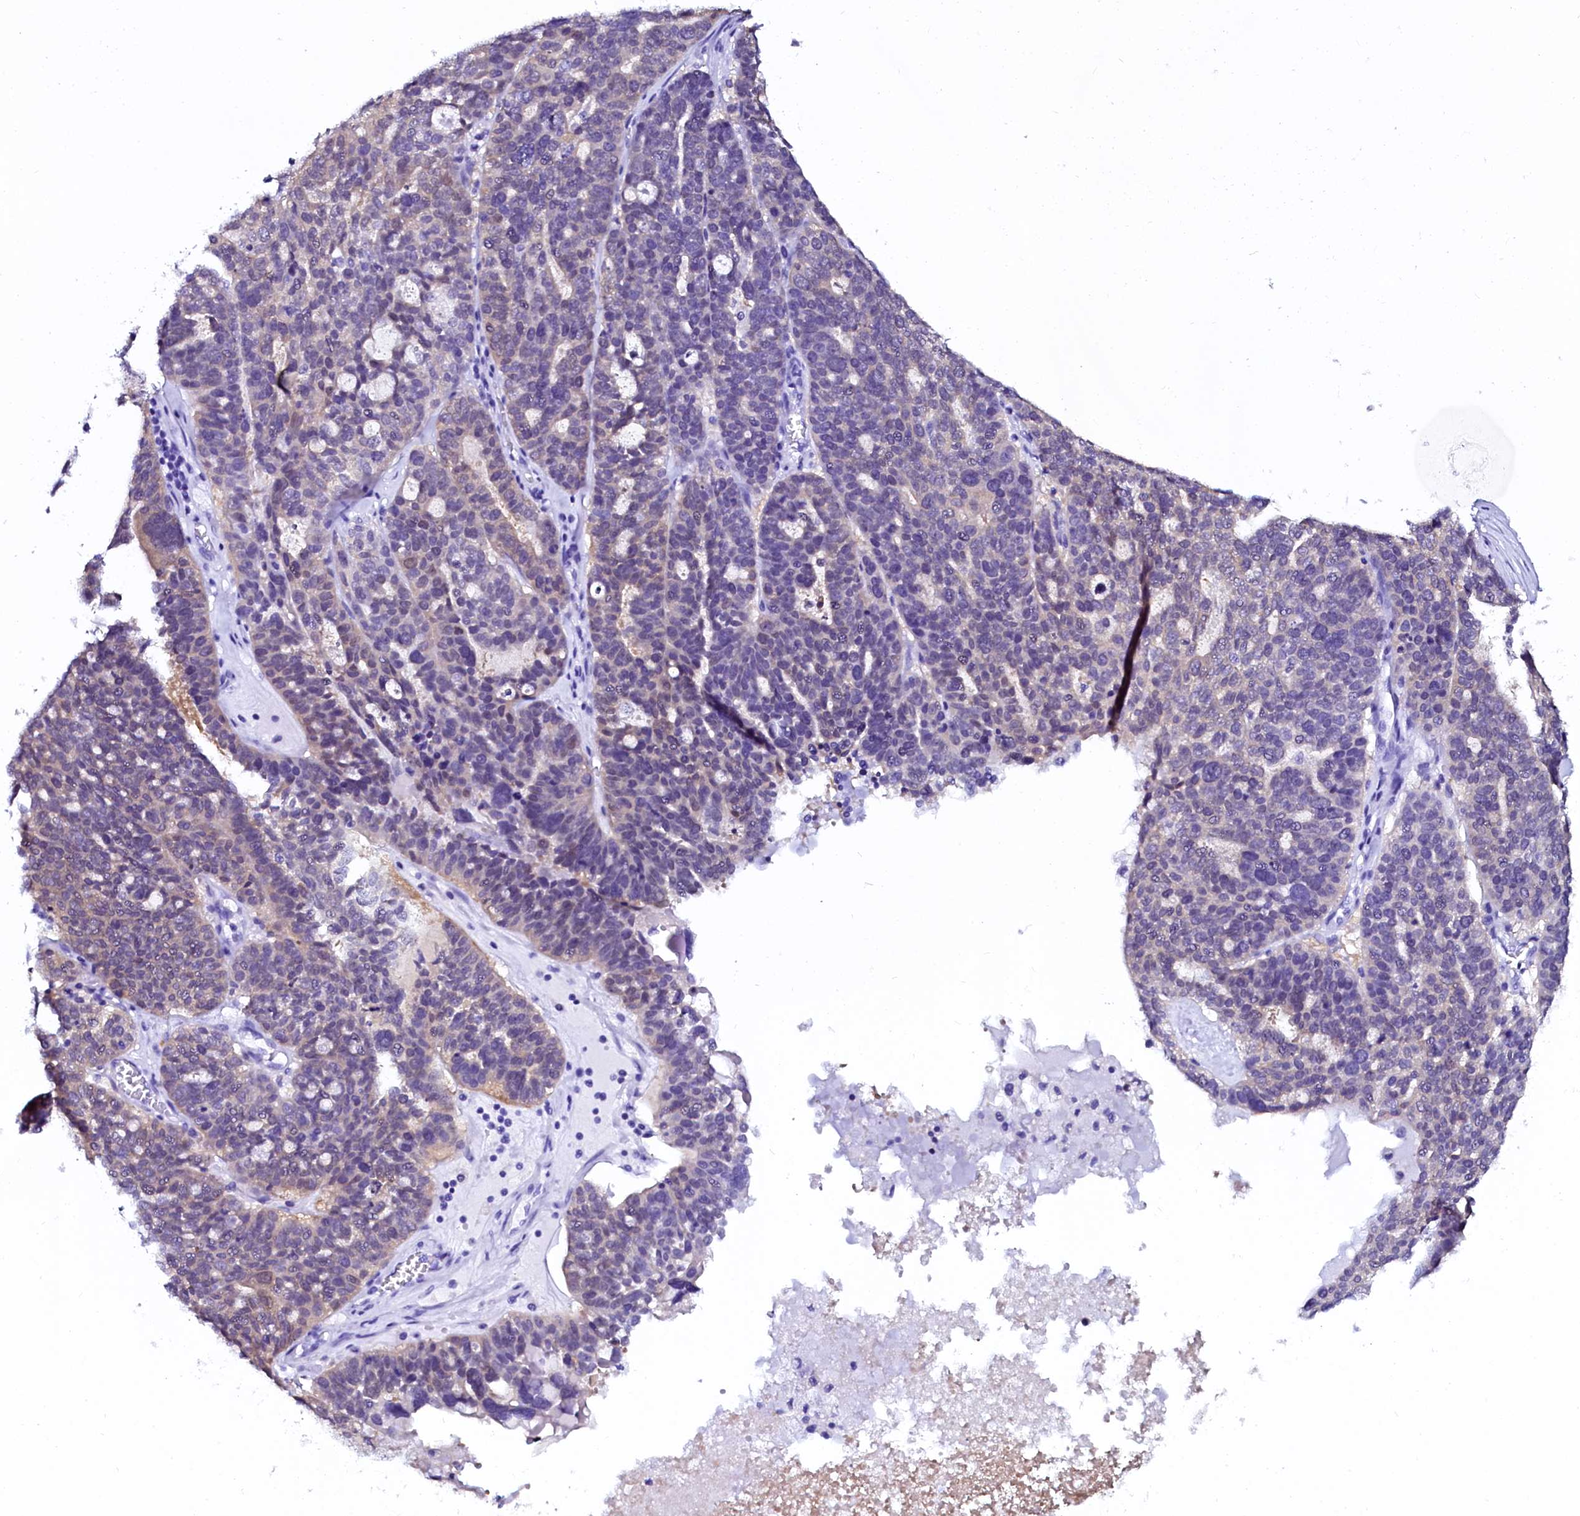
{"staining": {"intensity": "weak", "quantity": "<25%", "location": "cytoplasmic/membranous"}, "tissue": "ovarian cancer", "cell_type": "Tumor cells", "image_type": "cancer", "snomed": [{"axis": "morphology", "description": "Cystadenocarcinoma, serous, NOS"}, {"axis": "topography", "description": "Ovary"}], "caption": "Tumor cells are negative for brown protein staining in ovarian cancer. The staining is performed using DAB (3,3'-diaminobenzidine) brown chromogen with nuclei counter-stained in using hematoxylin.", "gene": "SORD", "patient": {"sex": "female", "age": 59}}